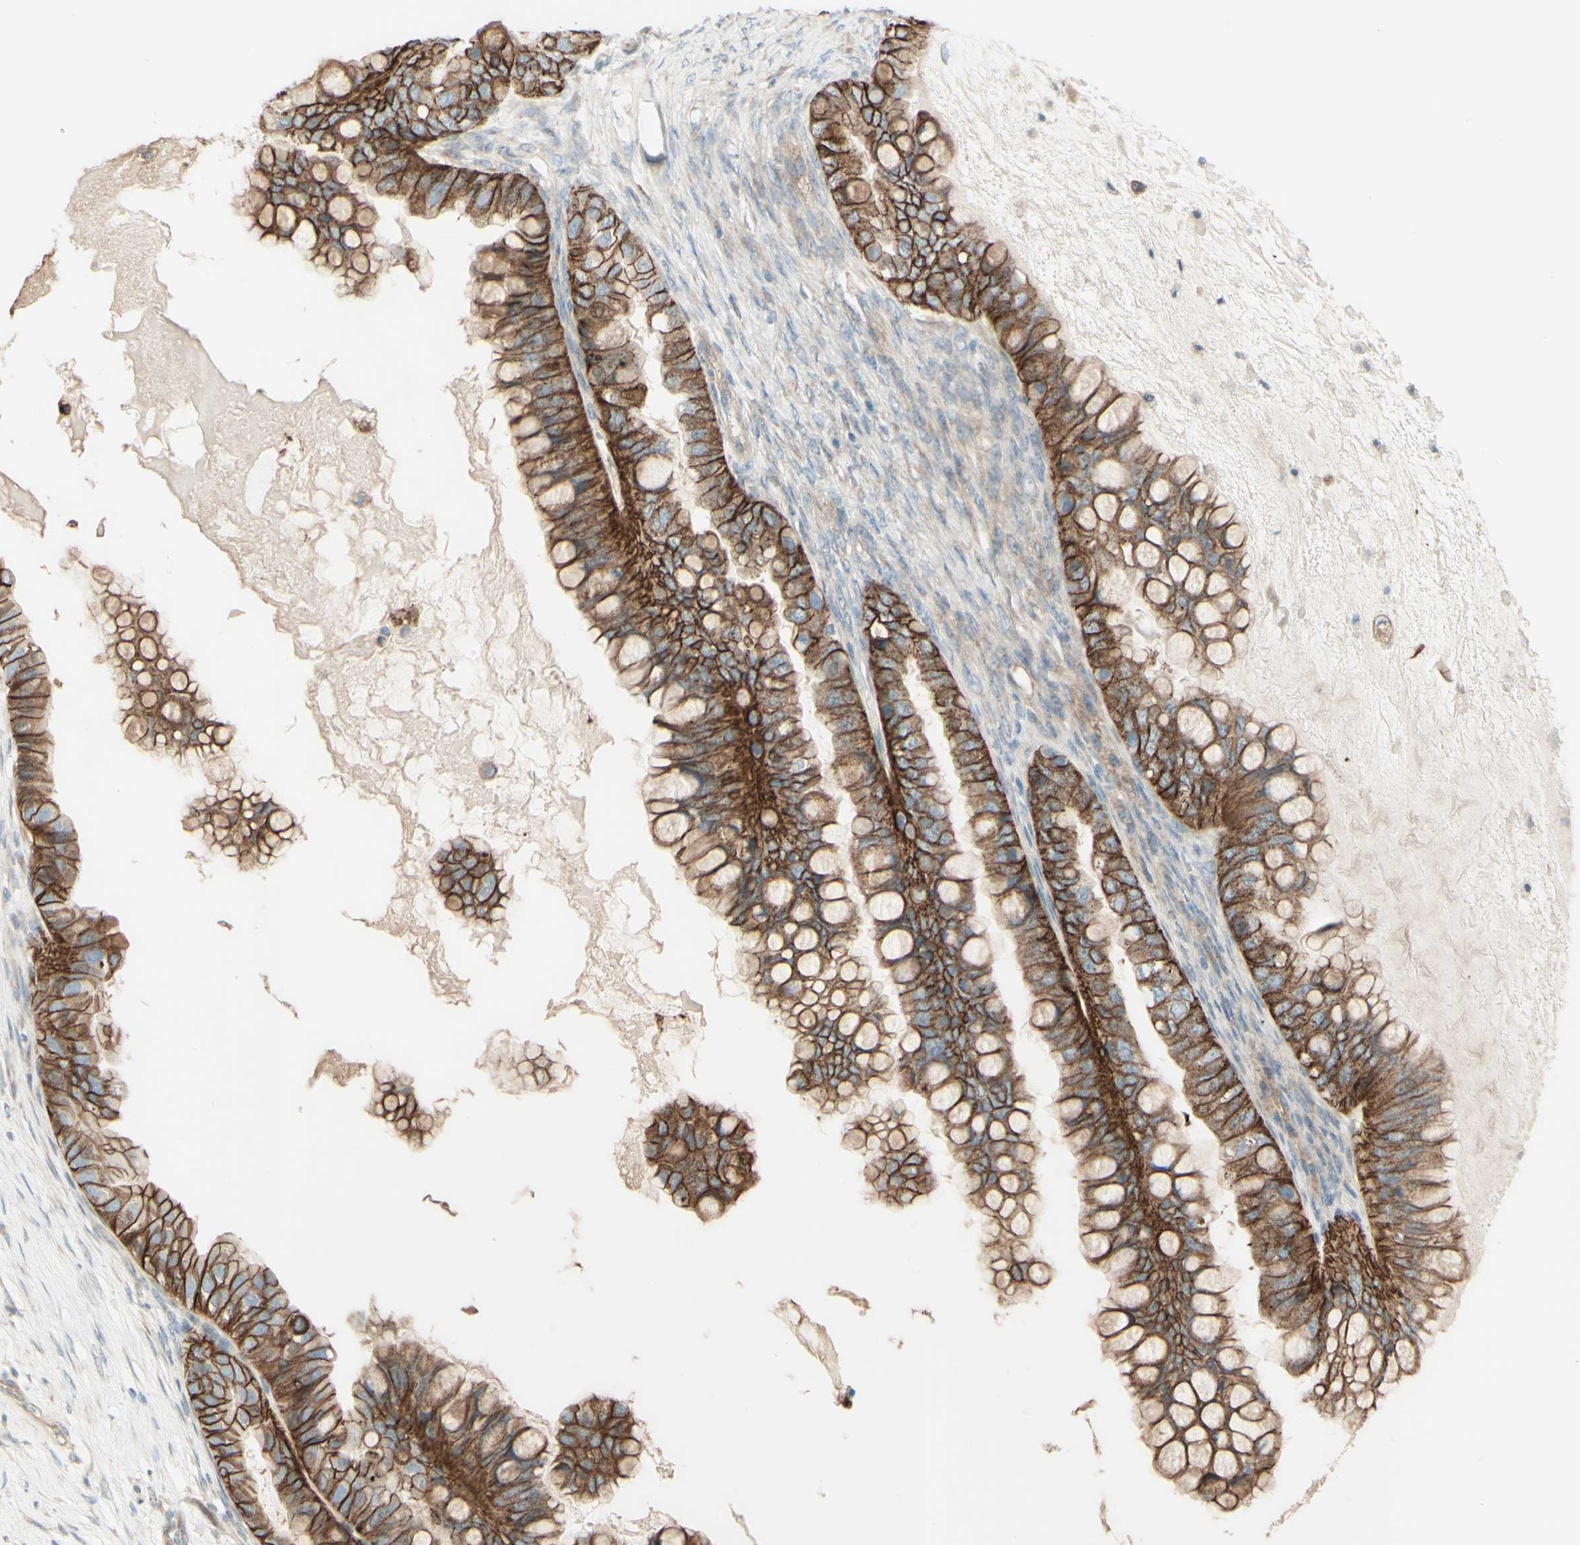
{"staining": {"intensity": "moderate", "quantity": ">75%", "location": "cytoplasmic/membranous"}, "tissue": "ovarian cancer", "cell_type": "Tumor cells", "image_type": "cancer", "snomed": [{"axis": "morphology", "description": "Cystadenocarcinoma, mucinous, NOS"}, {"axis": "topography", "description": "Ovary"}], "caption": "IHC (DAB (3,3'-diaminobenzidine)) staining of mucinous cystadenocarcinoma (ovarian) demonstrates moderate cytoplasmic/membranous protein positivity in approximately >75% of tumor cells.", "gene": "RNF149", "patient": {"sex": "female", "age": 80}}